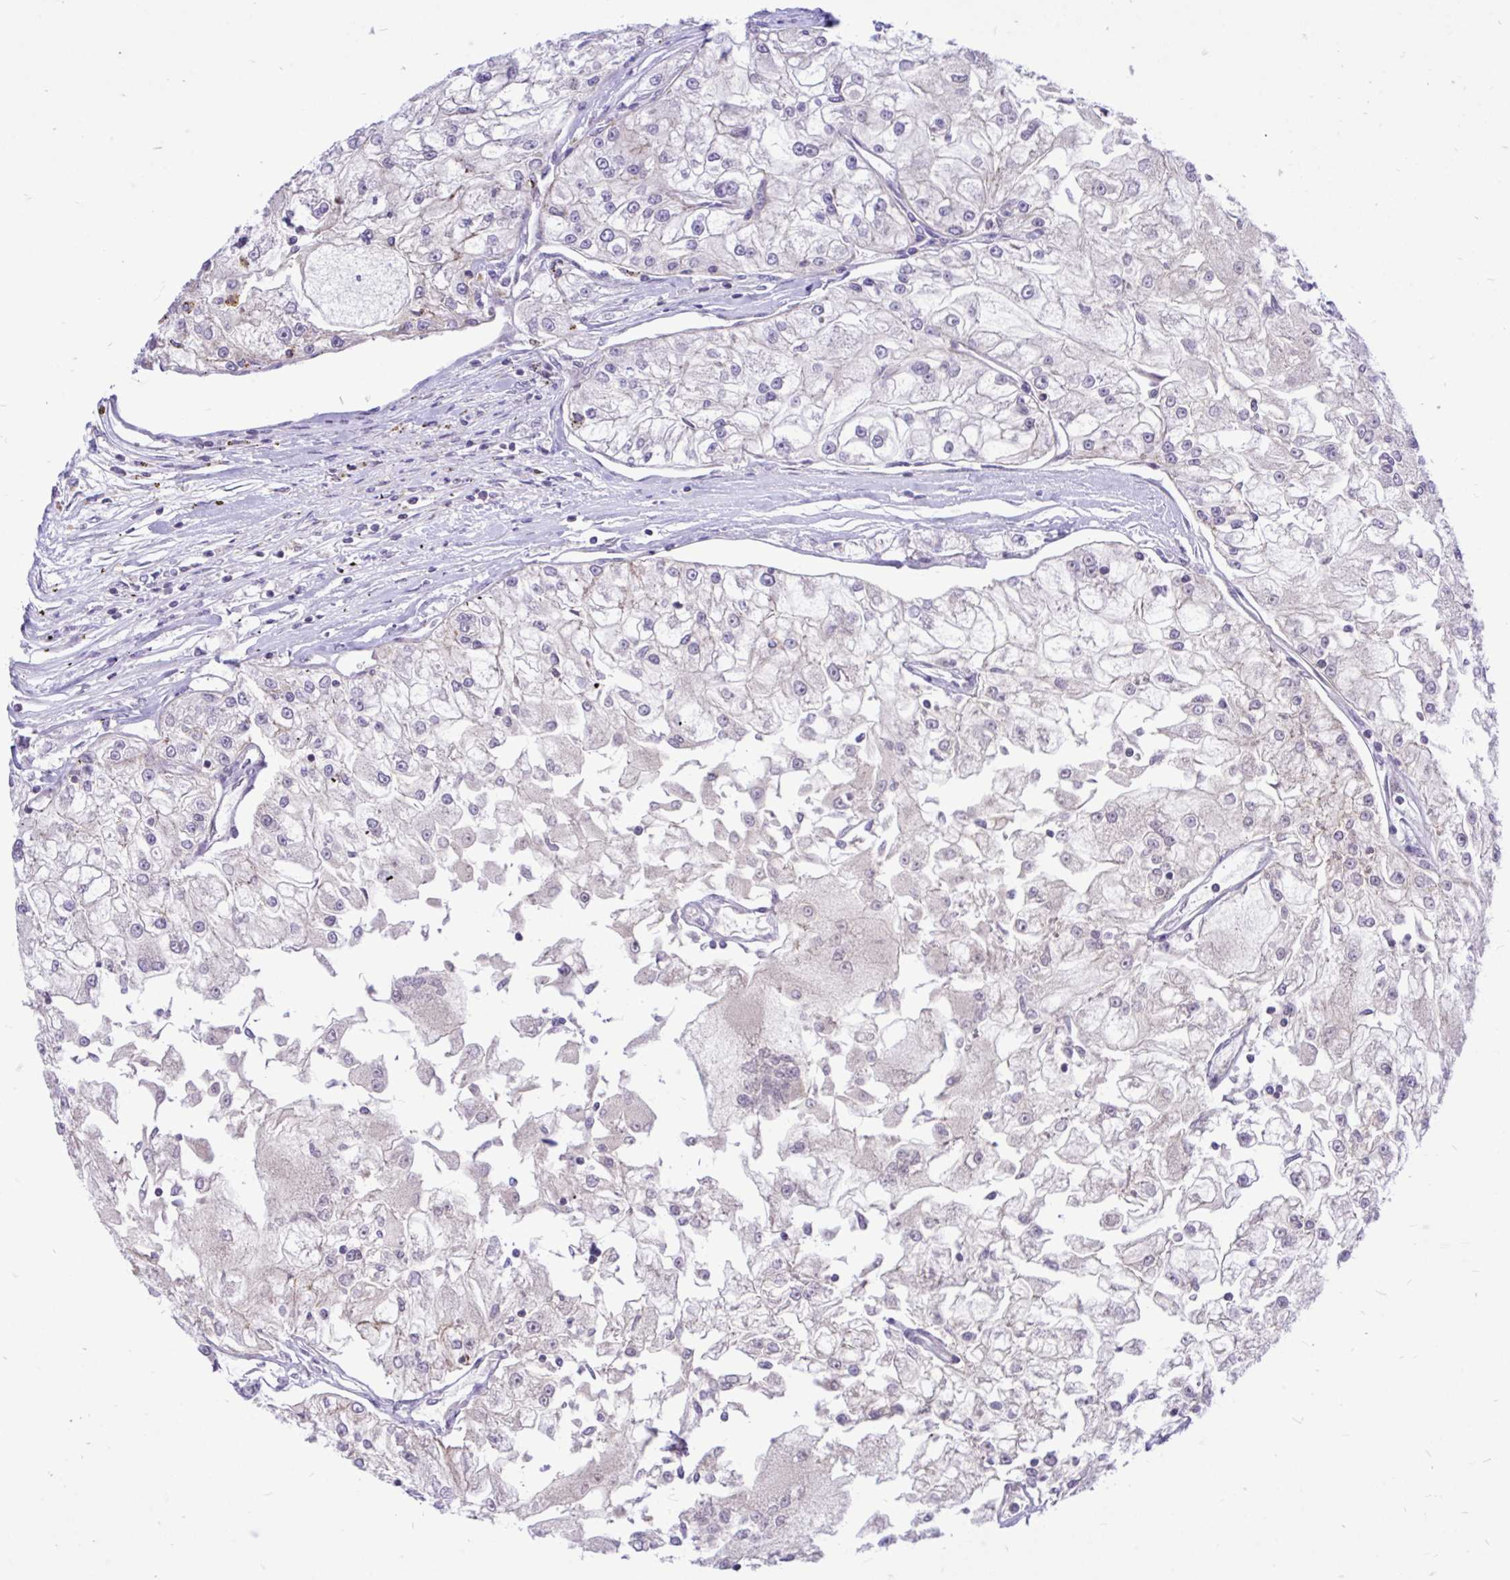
{"staining": {"intensity": "negative", "quantity": "none", "location": "none"}, "tissue": "renal cancer", "cell_type": "Tumor cells", "image_type": "cancer", "snomed": [{"axis": "morphology", "description": "Adenocarcinoma, NOS"}, {"axis": "topography", "description": "Kidney"}], "caption": "IHC image of neoplastic tissue: renal cancer (adenocarcinoma) stained with DAB (3,3'-diaminobenzidine) displays no significant protein positivity in tumor cells.", "gene": "CXCL8", "patient": {"sex": "female", "age": 72}}